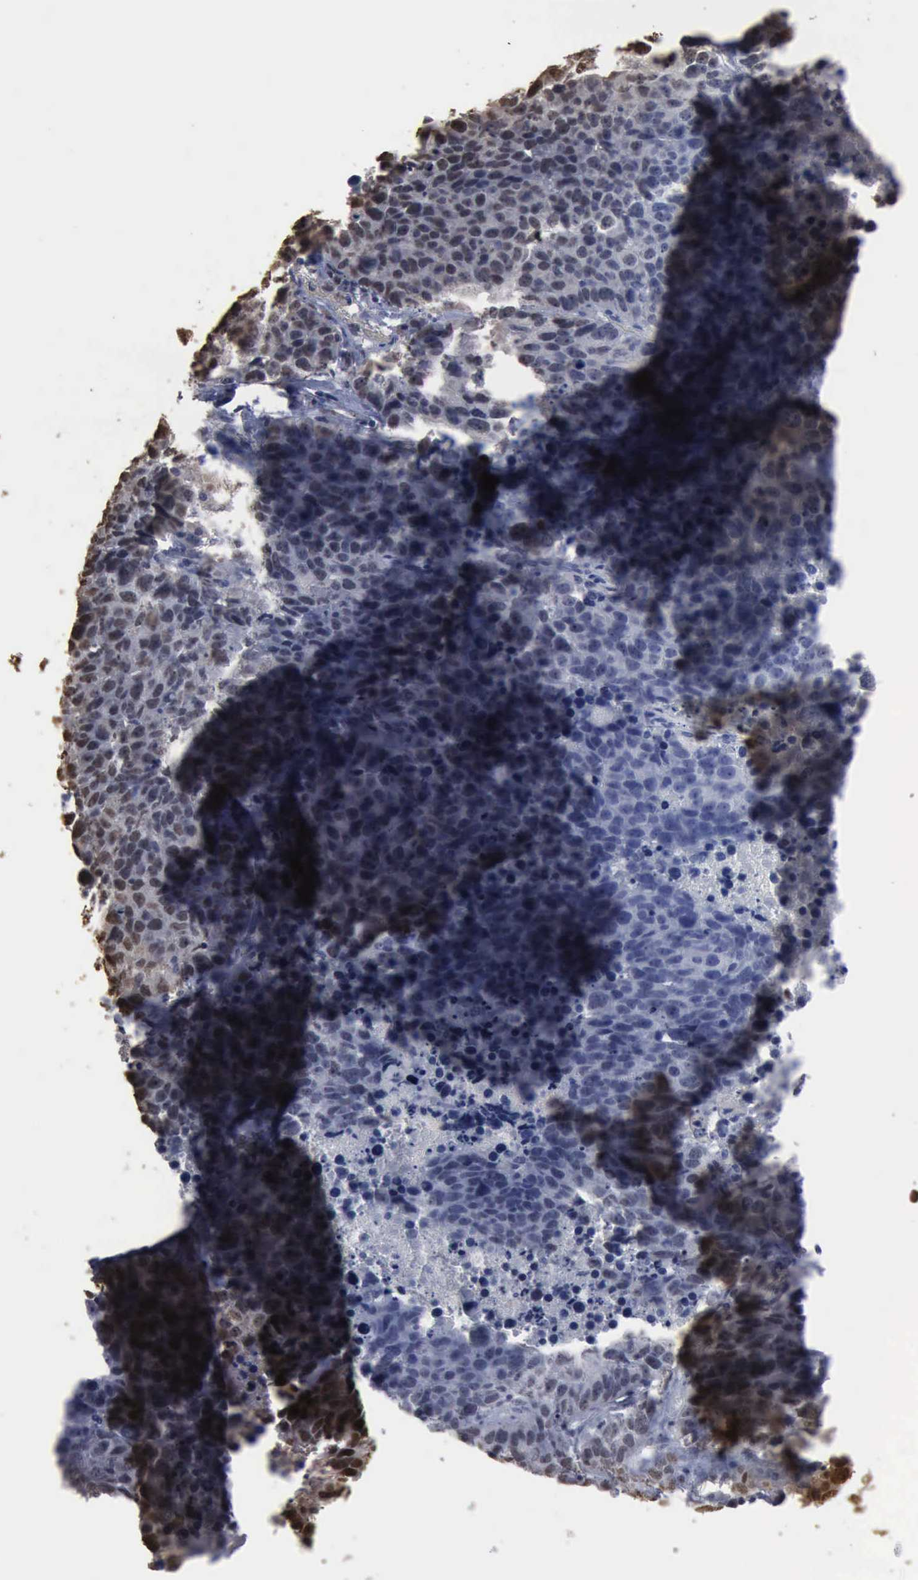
{"staining": {"intensity": "weak", "quantity": "25%-75%", "location": "nuclear"}, "tissue": "lung cancer", "cell_type": "Tumor cells", "image_type": "cancer", "snomed": [{"axis": "morphology", "description": "Carcinoid, malignant, NOS"}, {"axis": "topography", "description": "Lung"}], "caption": "Brown immunohistochemical staining in human carcinoid (malignant) (lung) shows weak nuclear staining in approximately 25%-75% of tumor cells.", "gene": "PCNA", "patient": {"sex": "male", "age": 60}}